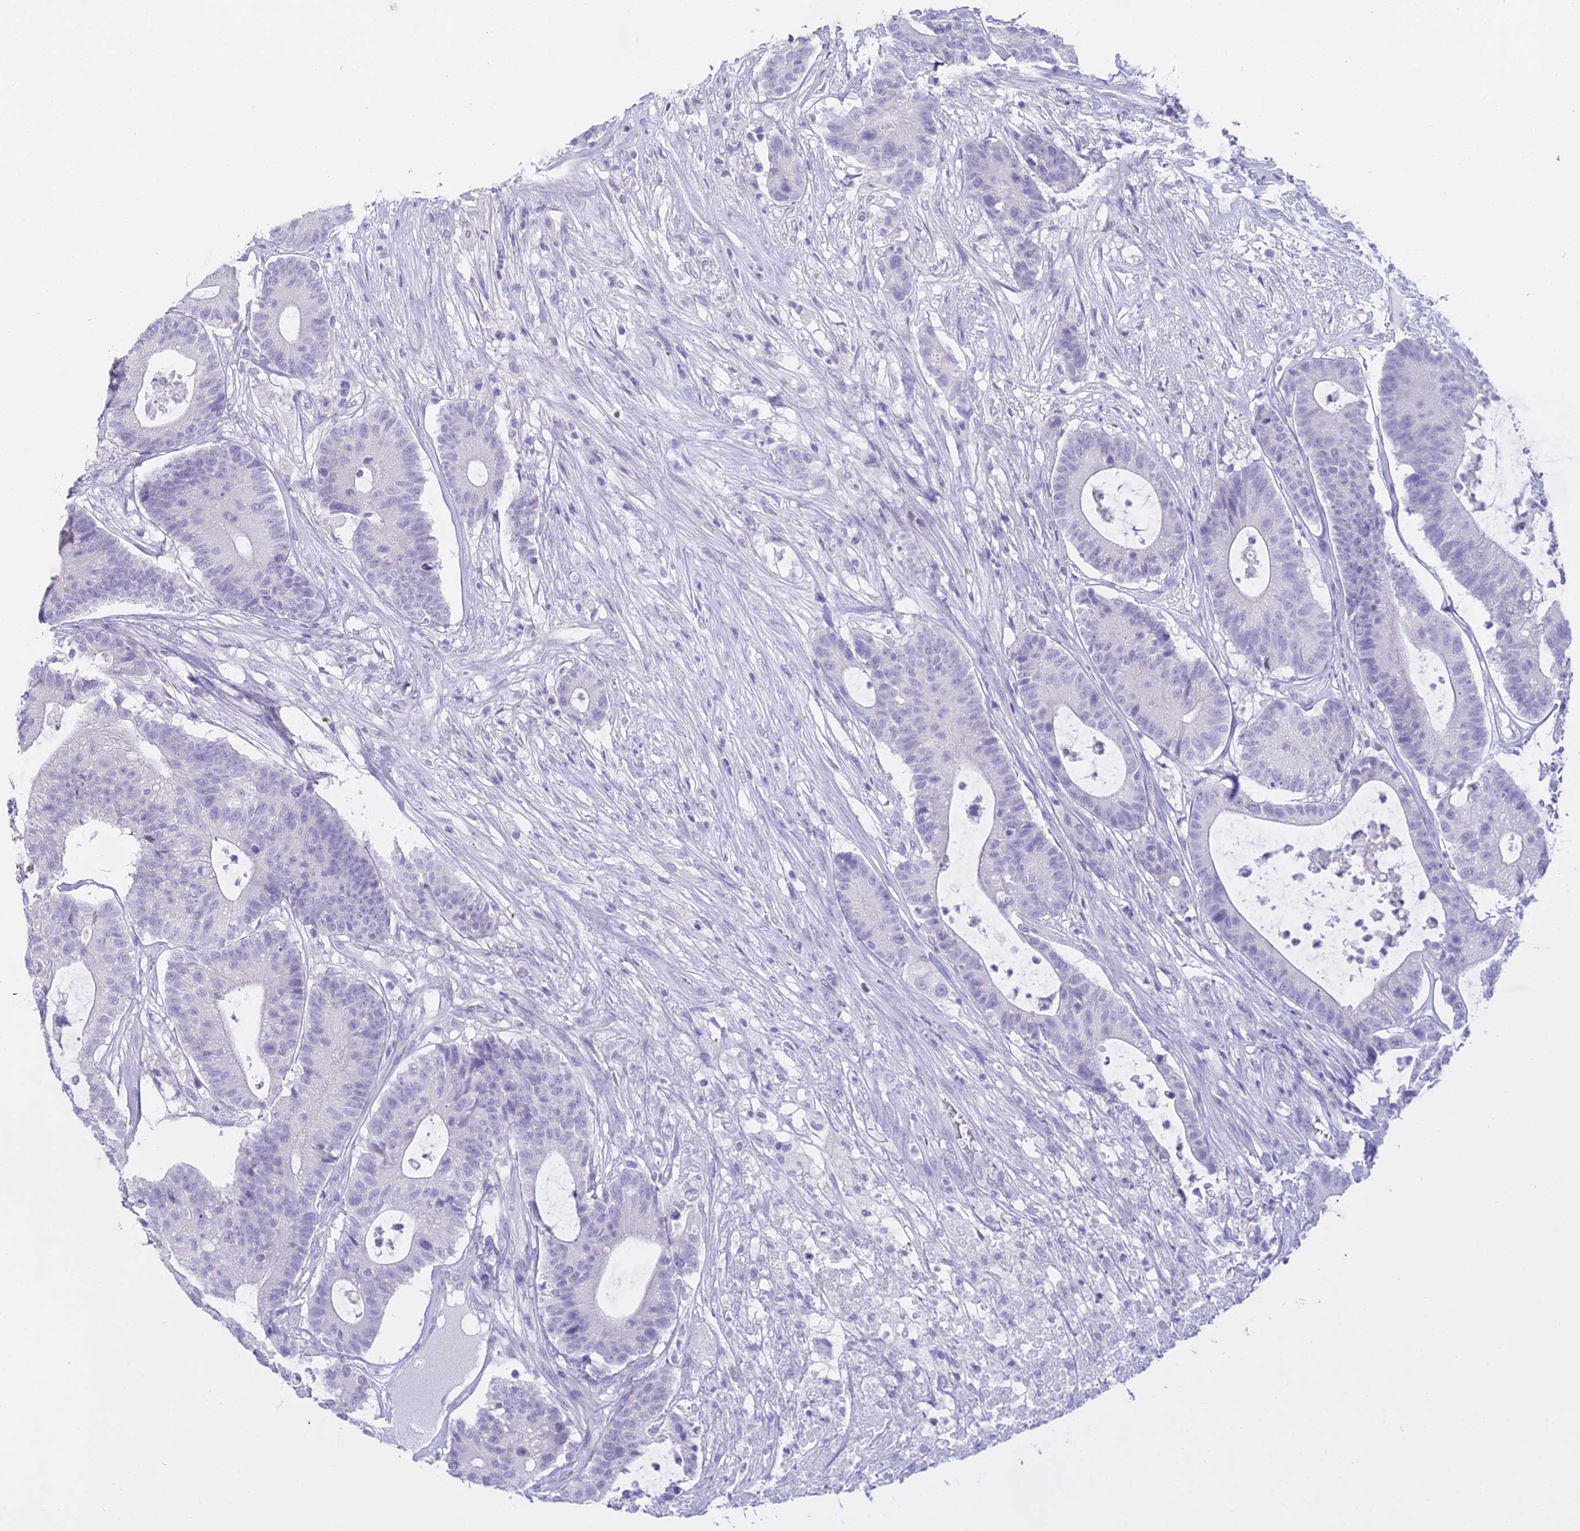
{"staining": {"intensity": "negative", "quantity": "none", "location": "none"}, "tissue": "colorectal cancer", "cell_type": "Tumor cells", "image_type": "cancer", "snomed": [{"axis": "morphology", "description": "Adenocarcinoma, NOS"}, {"axis": "topography", "description": "Colon"}], "caption": "This is an immunohistochemistry (IHC) photomicrograph of colorectal cancer. There is no staining in tumor cells.", "gene": "ALPP", "patient": {"sex": "female", "age": 84}}